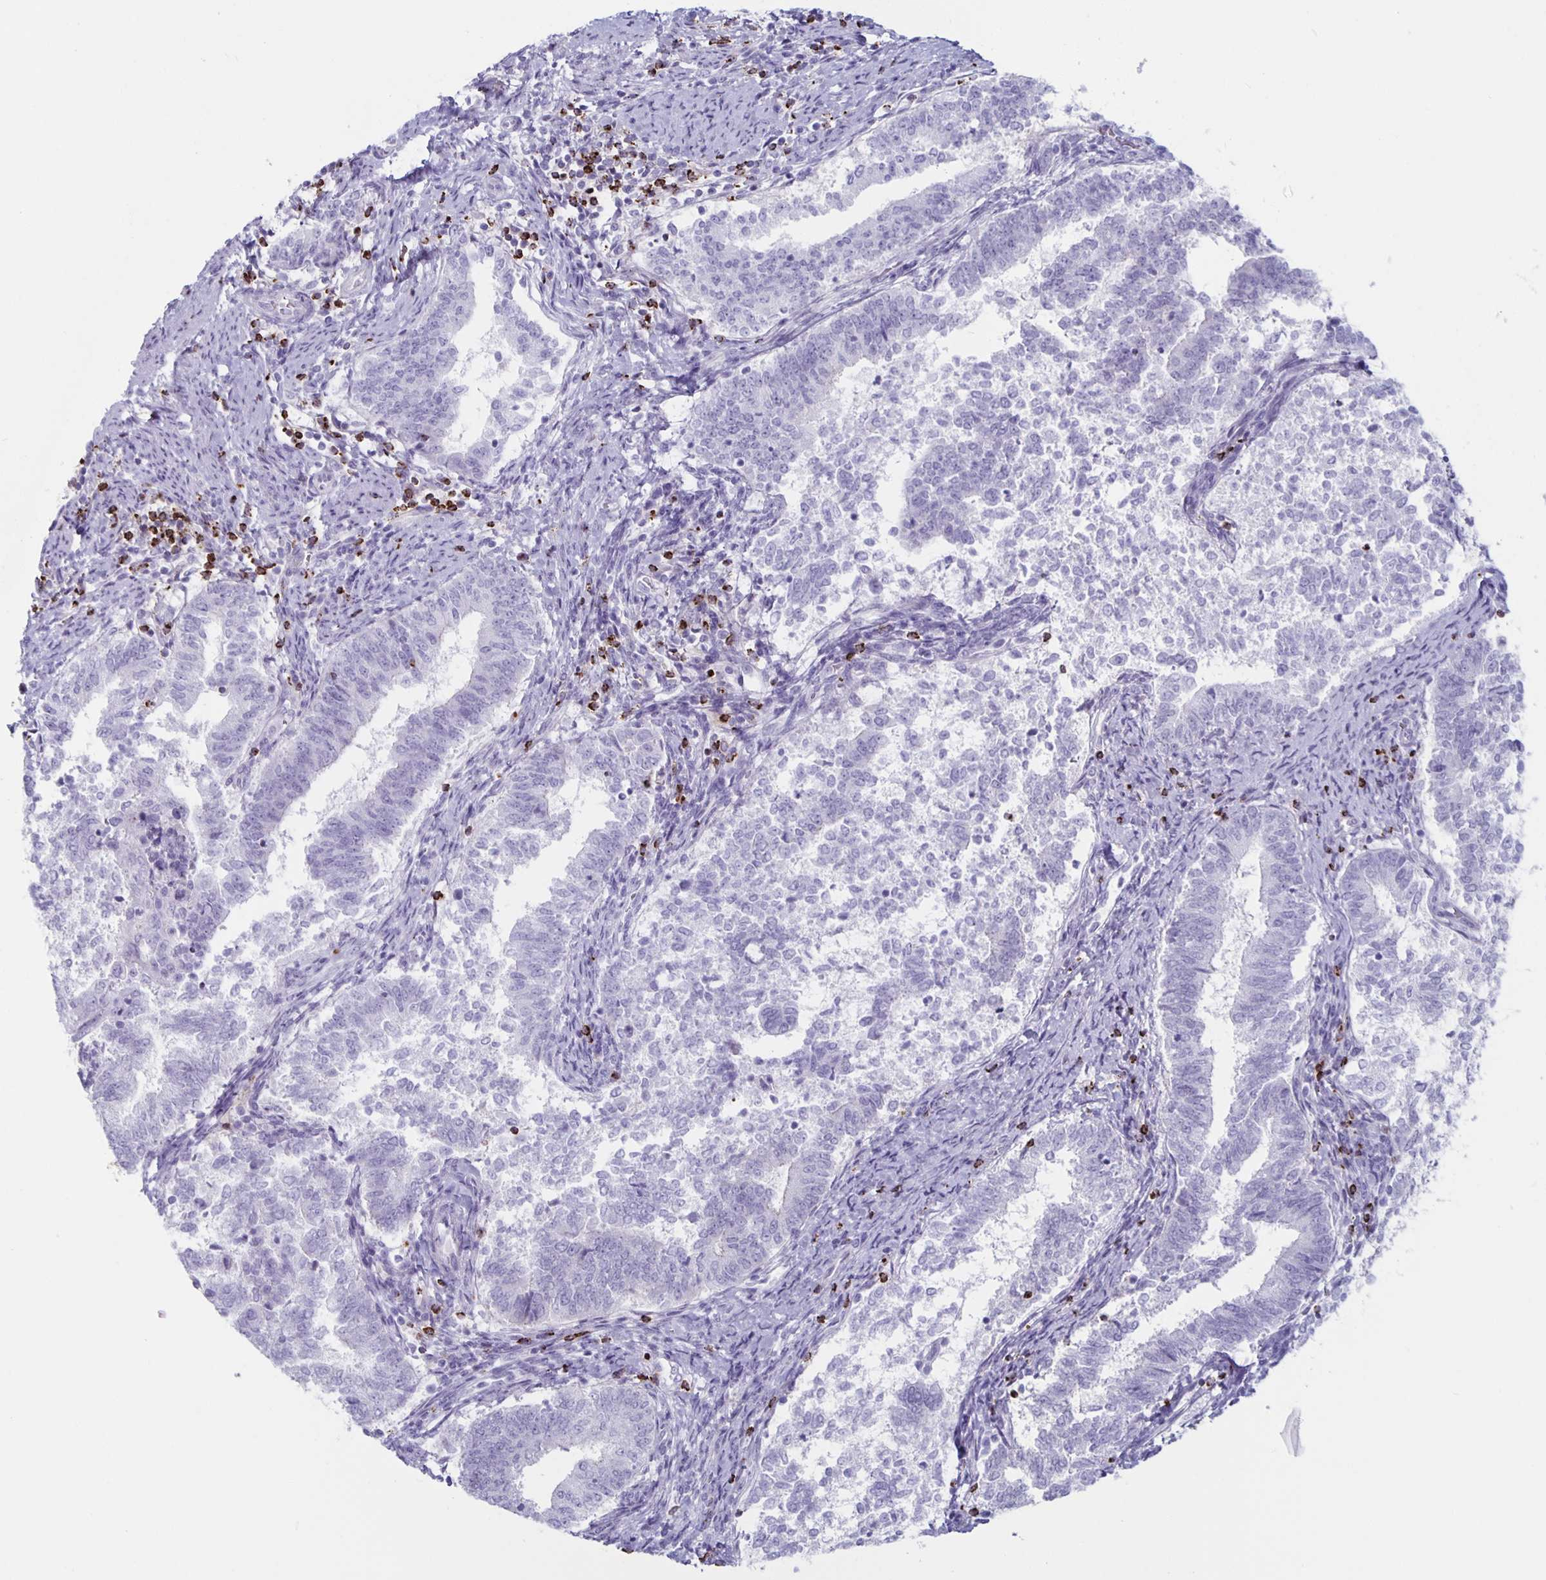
{"staining": {"intensity": "negative", "quantity": "none", "location": "none"}, "tissue": "endometrial cancer", "cell_type": "Tumor cells", "image_type": "cancer", "snomed": [{"axis": "morphology", "description": "Adenocarcinoma, NOS"}, {"axis": "topography", "description": "Endometrium"}], "caption": "DAB (3,3'-diaminobenzidine) immunohistochemical staining of adenocarcinoma (endometrial) exhibits no significant staining in tumor cells.", "gene": "GZMK", "patient": {"sex": "female", "age": 65}}